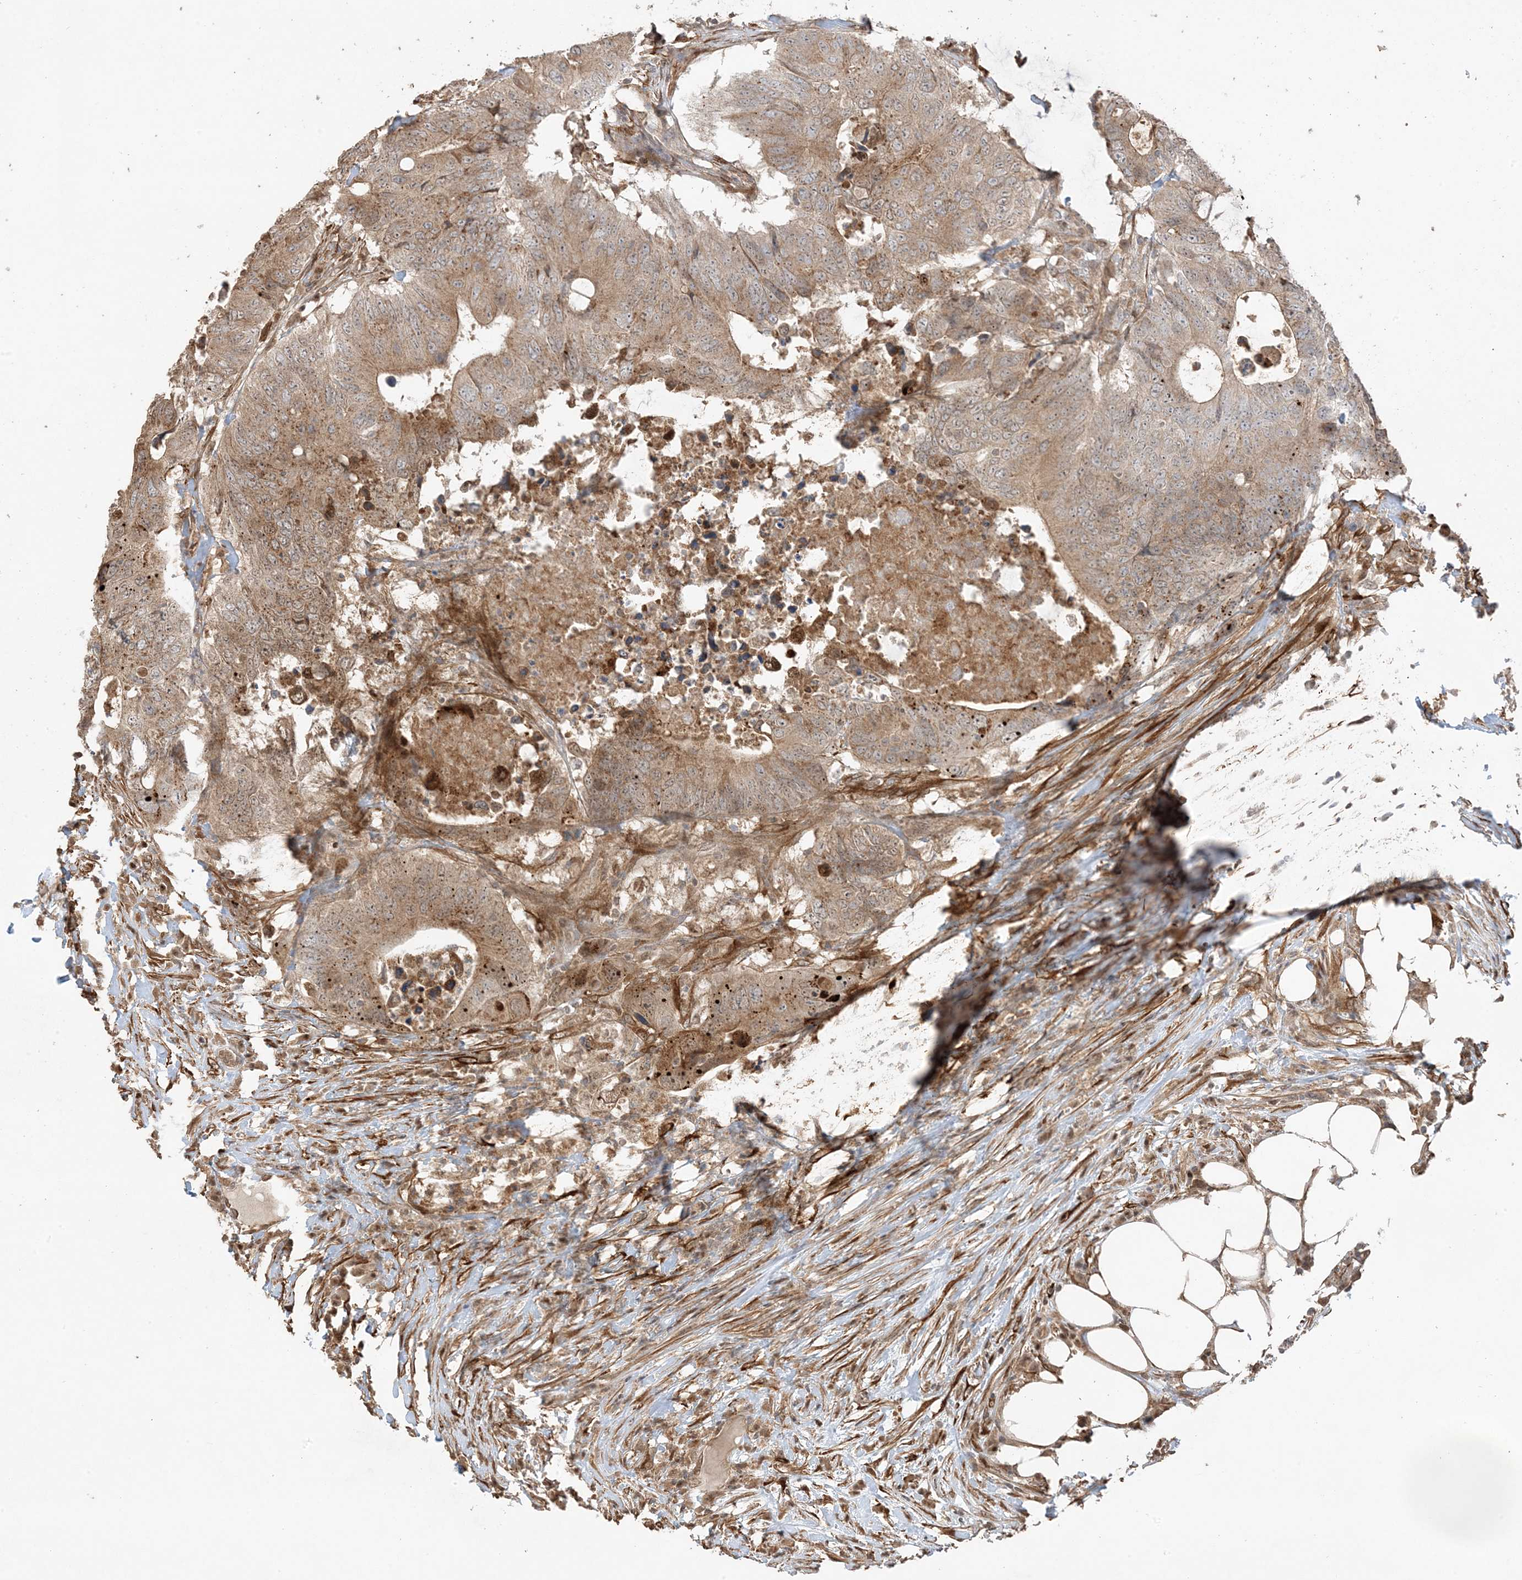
{"staining": {"intensity": "moderate", "quantity": "25%-75%", "location": "cytoplasmic/membranous"}, "tissue": "colorectal cancer", "cell_type": "Tumor cells", "image_type": "cancer", "snomed": [{"axis": "morphology", "description": "Adenocarcinoma, NOS"}, {"axis": "topography", "description": "Colon"}], "caption": "An IHC photomicrograph of tumor tissue is shown. Protein staining in brown shows moderate cytoplasmic/membranous positivity in colorectal adenocarcinoma within tumor cells.", "gene": "ZBTB41", "patient": {"sex": "male", "age": 71}}